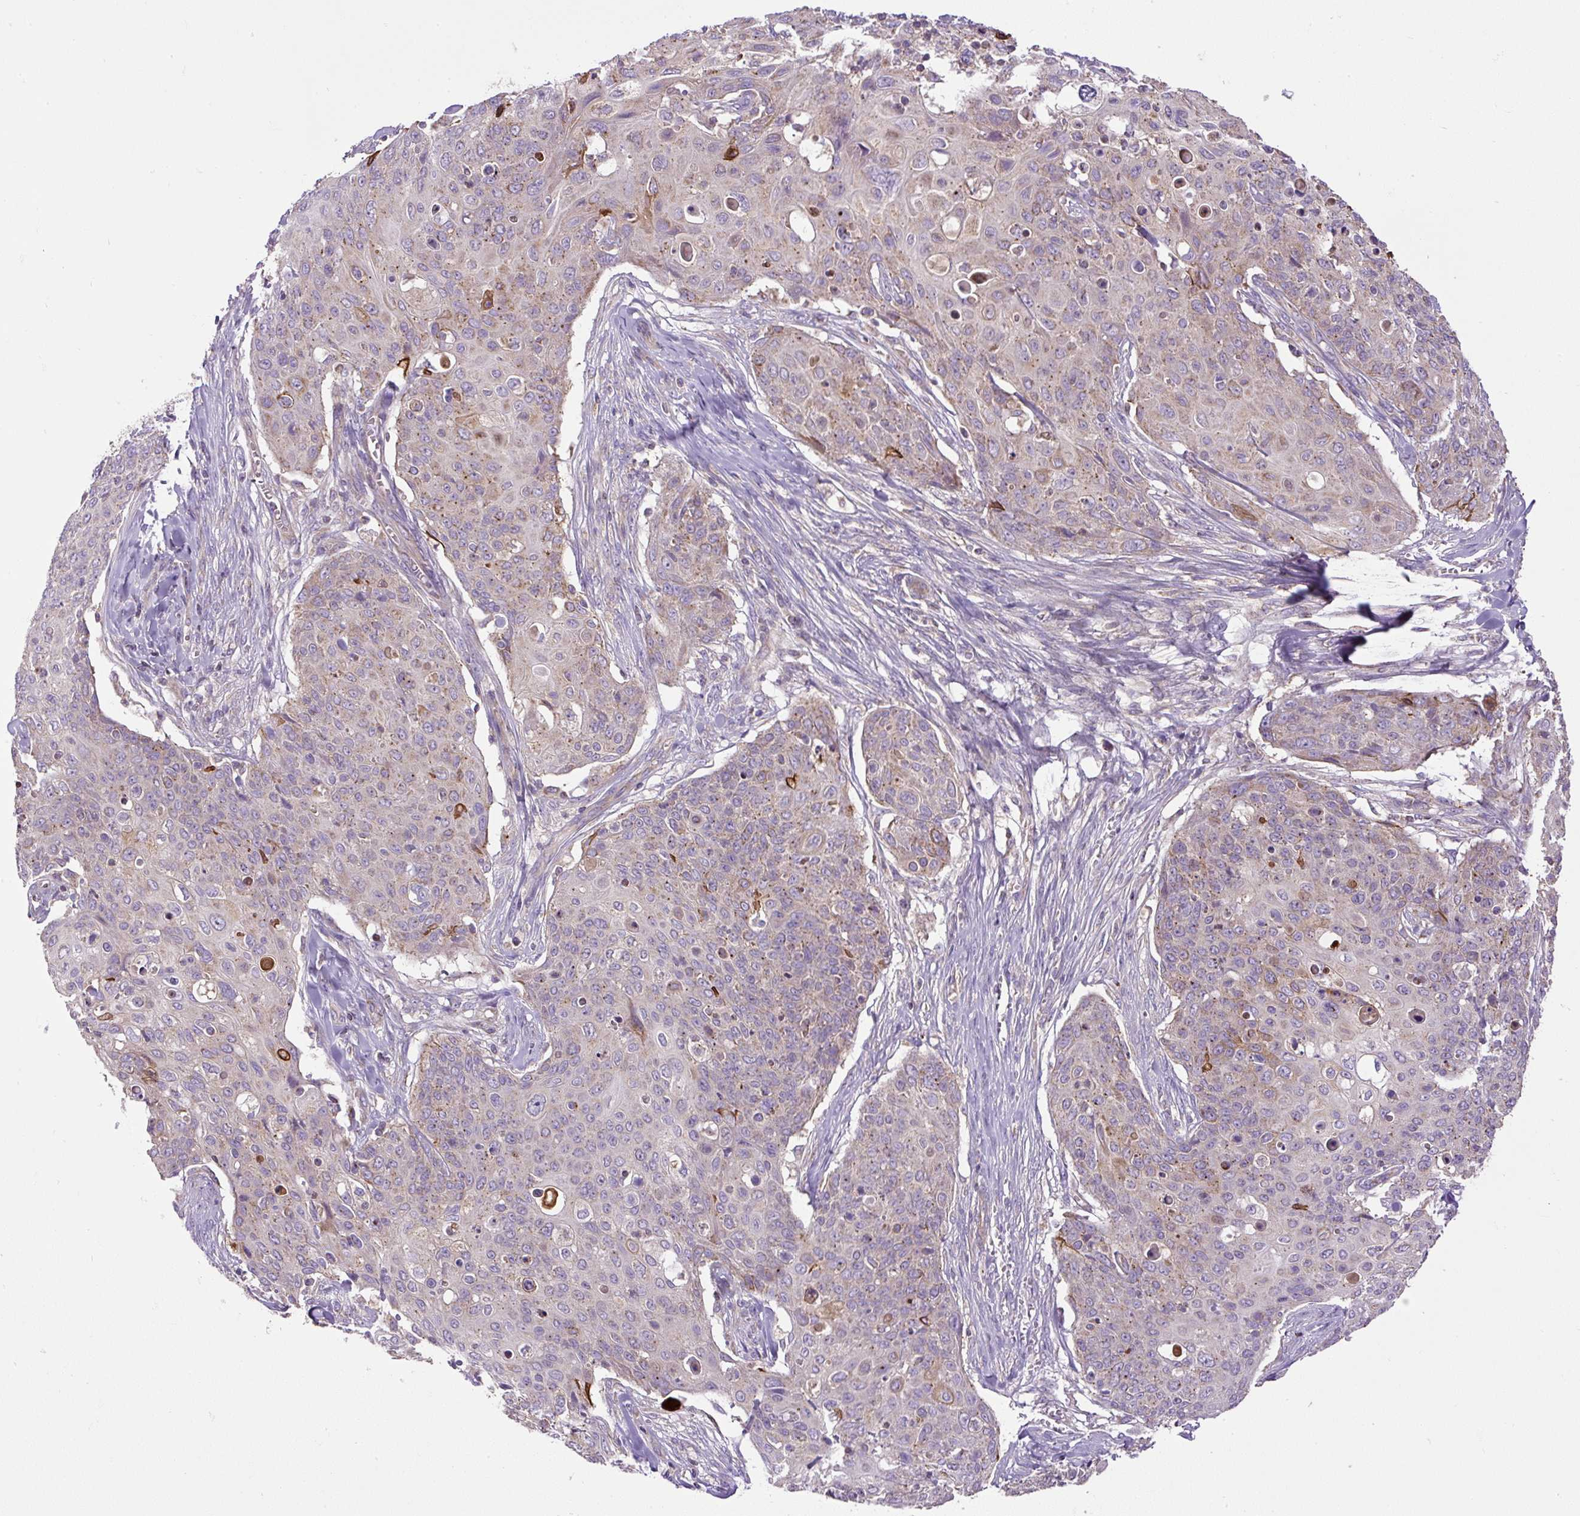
{"staining": {"intensity": "weak", "quantity": "25%-75%", "location": "cytoplasmic/membranous"}, "tissue": "skin cancer", "cell_type": "Tumor cells", "image_type": "cancer", "snomed": [{"axis": "morphology", "description": "Squamous cell carcinoma, NOS"}, {"axis": "topography", "description": "Skin"}, {"axis": "topography", "description": "Vulva"}], "caption": "A brown stain shows weak cytoplasmic/membranous positivity of a protein in human squamous cell carcinoma (skin) tumor cells.", "gene": "ZNF547", "patient": {"sex": "female", "age": 85}}